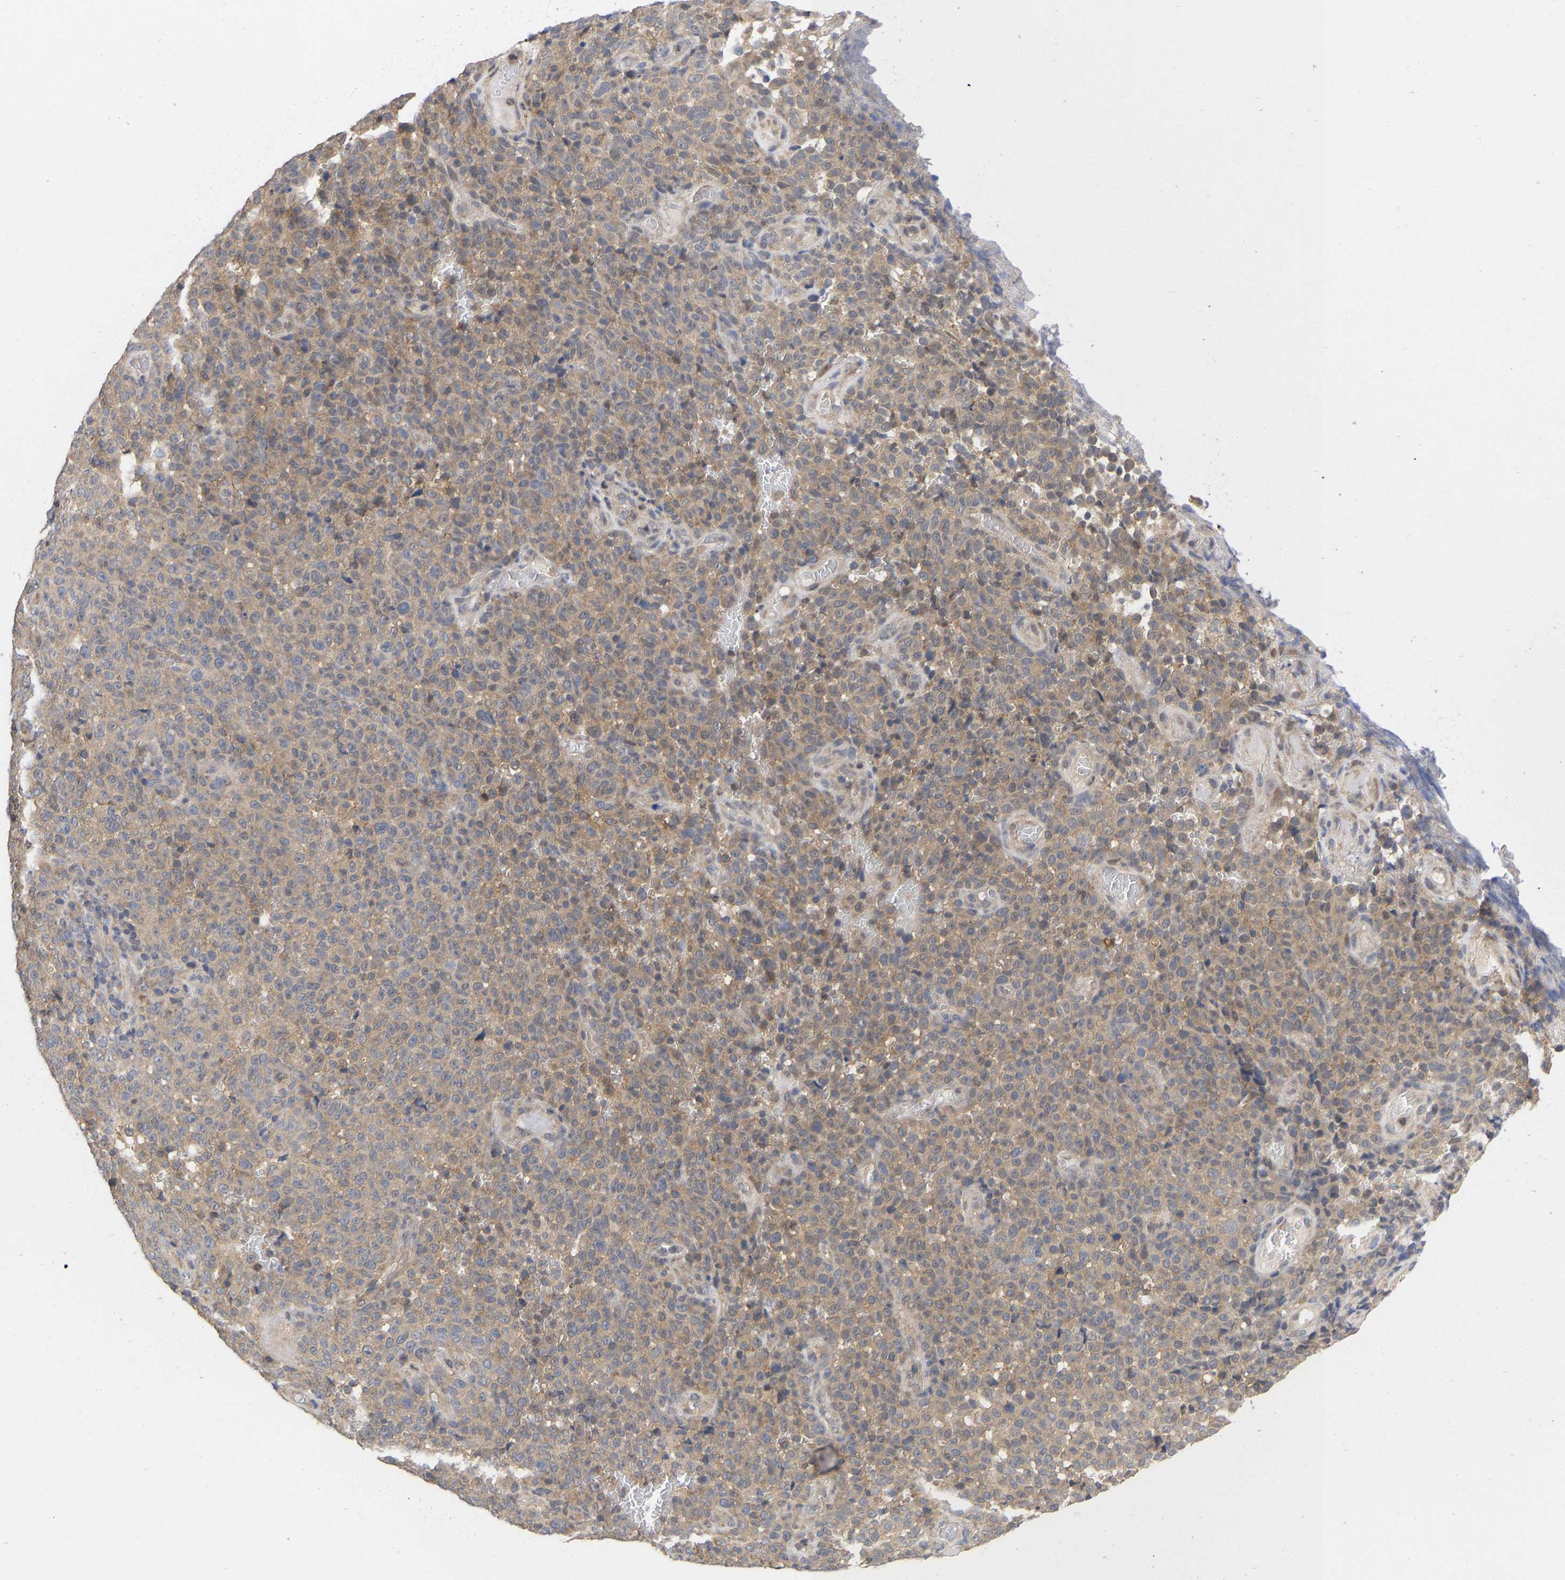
{"staining": {"intensity": "moderate", "quantity": ">75%", "location": "cytoplasmic/membranous"}, "tissue": "melanoma", "cell_type": "Tumor cells", "image_type": "cancer", "snomed": [{"axis": "morphology", "description": "Malignant melanoma, NOS"}, {"axis": "topography", "description": "Skin"}], "caption": "Immunohistochemical staining of human malignant melanoma reveals medium levels of moderate cytoplasmic/membranous protein positivity in about >75% of tumor cells.", "gene": "MAP2K3", "patient": {"sex": "female", "age": 82}}